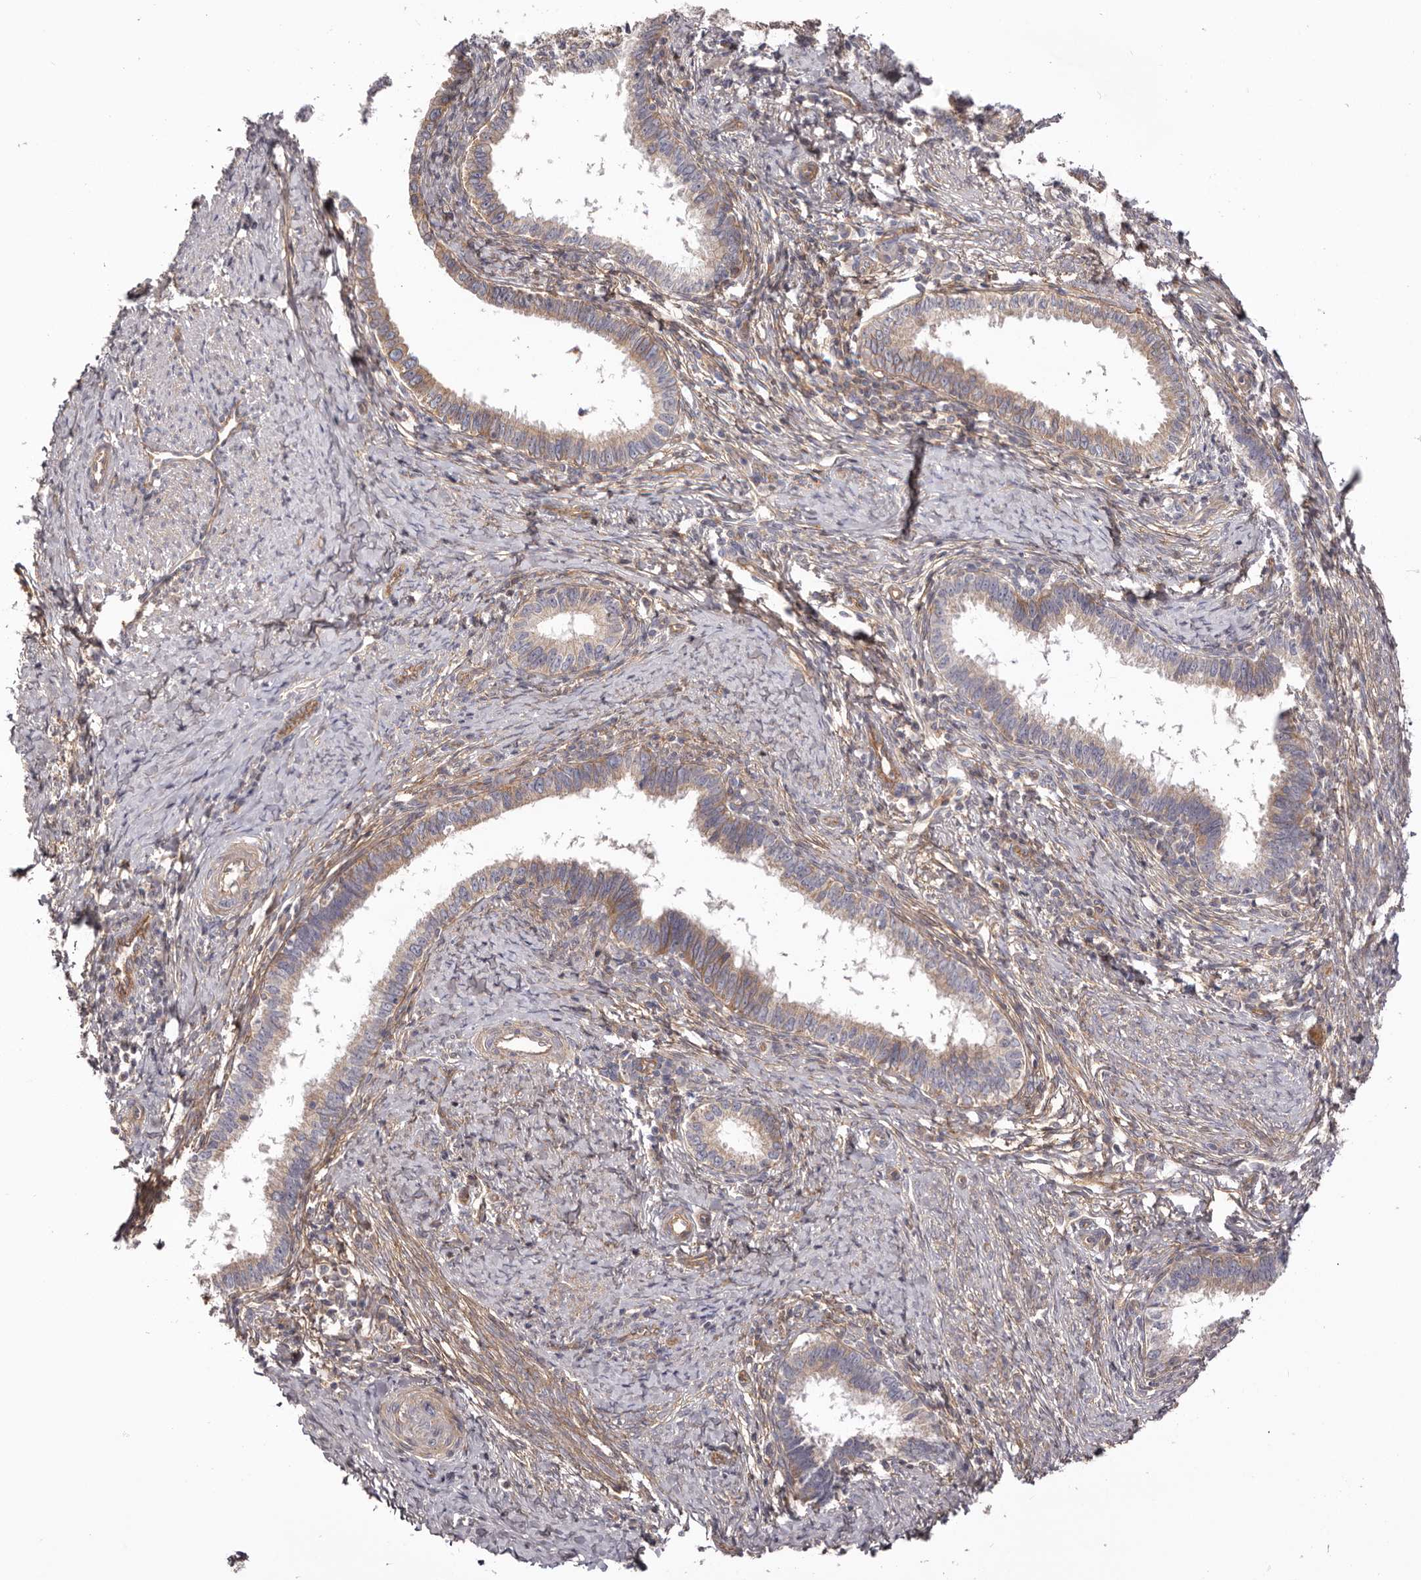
{"staining": {"intensity": "weak", "quantity": "25%-75%", "location": "cytoplasmic/membranous"}, "tissue": "cervical cancer", "cell_type": "Tumor cells", "image_type": "cancer", "snomed": [{"axis": "morphology", "description": "Adenocarcinoma, NOS"}, {"axis": "topography", "description": "Cervix"}], "caption": "A photomicrograph of human cervical cancer stained for a protein demonstrates weak cytoplasmic/membranous brown staining in tumor cells.", "gene": "DMRT2", "patient": {"sex": "female", "age": 36}}